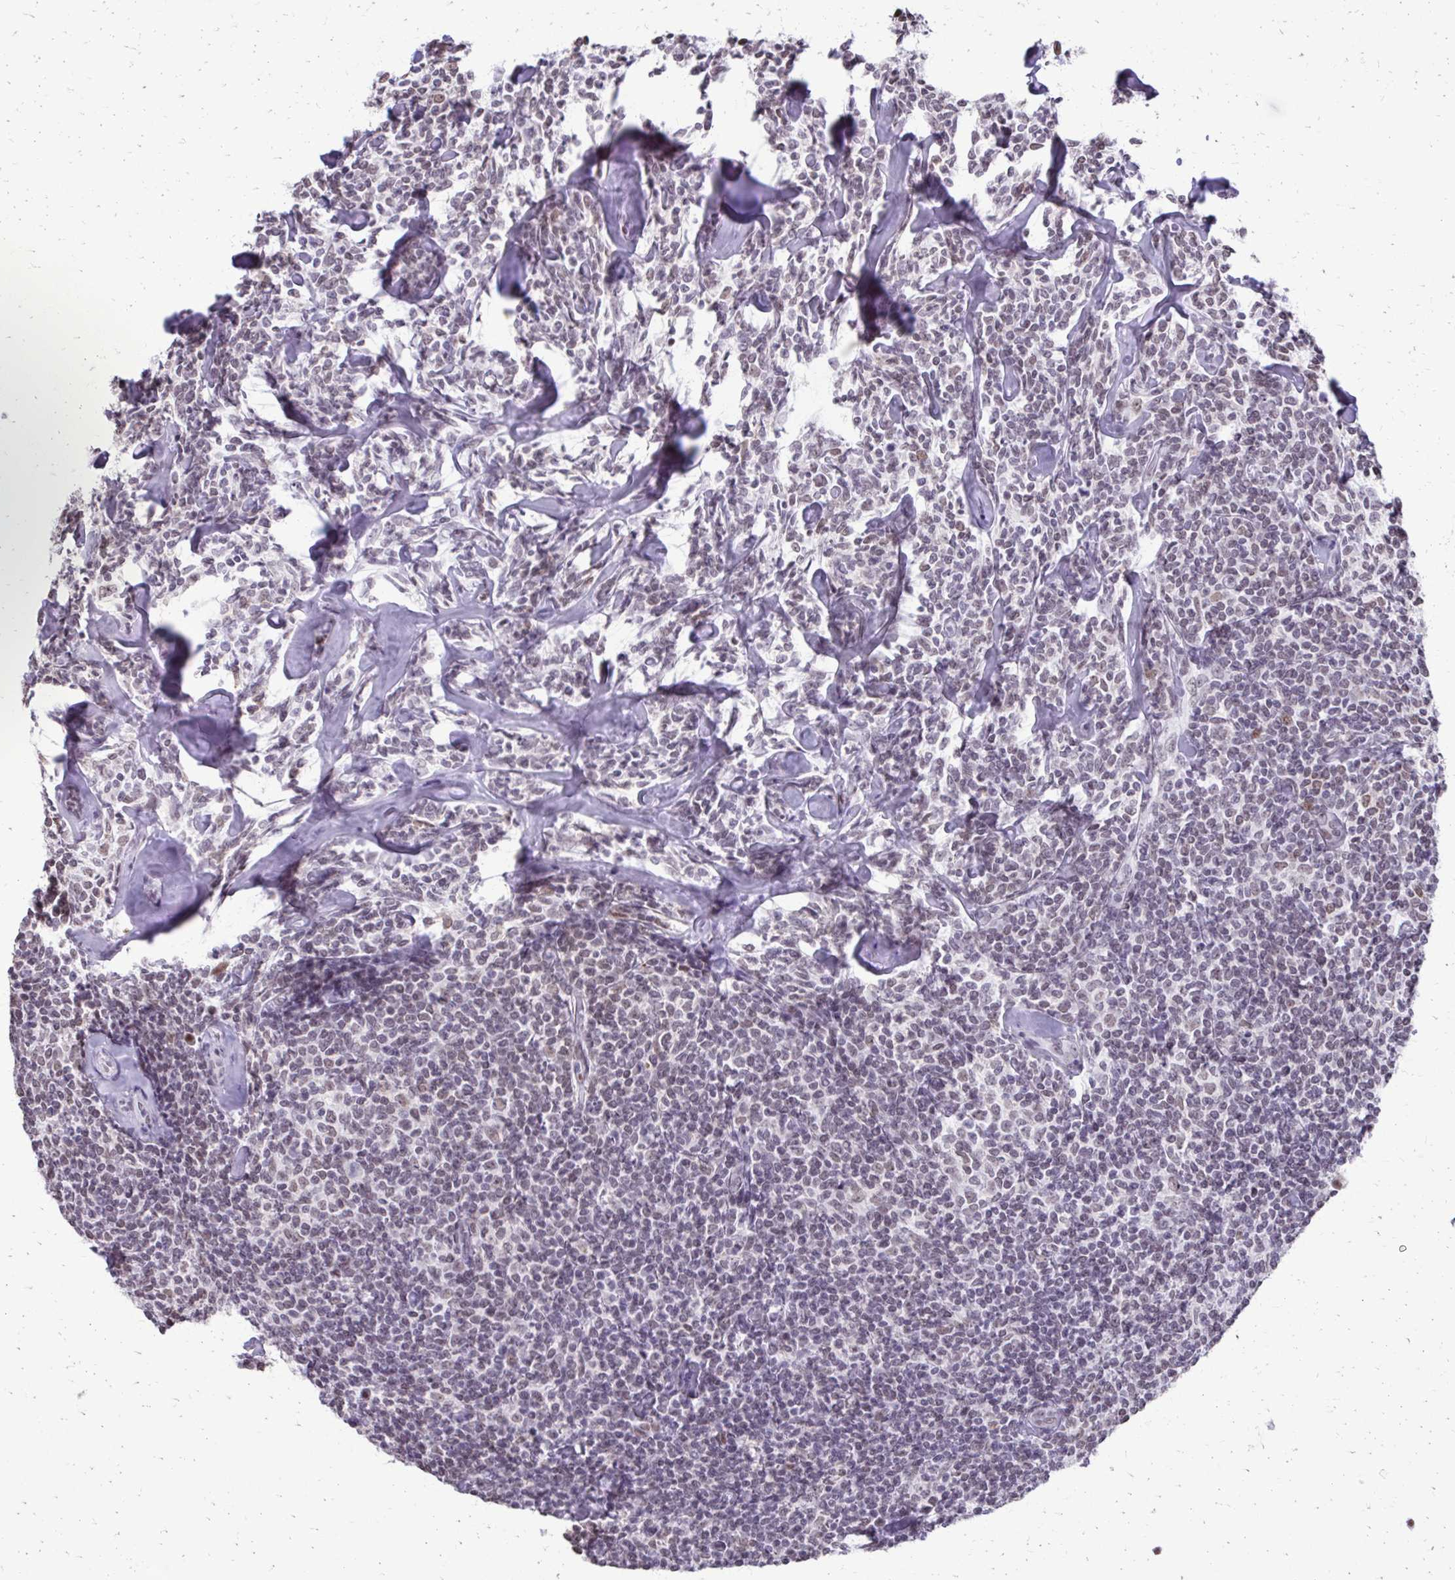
{"staining": {"intensity": "weak", "quantity": "<25%", "location": "nuclear"}, "tissue": "lymphoma", "cell_type": "Tumor cells", "image_type": "cancer", "snomed": [{"axis": "morphology", "description": "Malignant lymphoma, non-Hodgkin's type, Low grade"}, {"axis": "topography", "description": "Lymph node"}], "caption": "DAB immunohistochemical staining of human lymphoma displays no significant positivity in tumor cells. (DAB IHC with hematoxylin counter stain).", "gene": "SS18", "patient": {"sex": "female", "age": 56}}